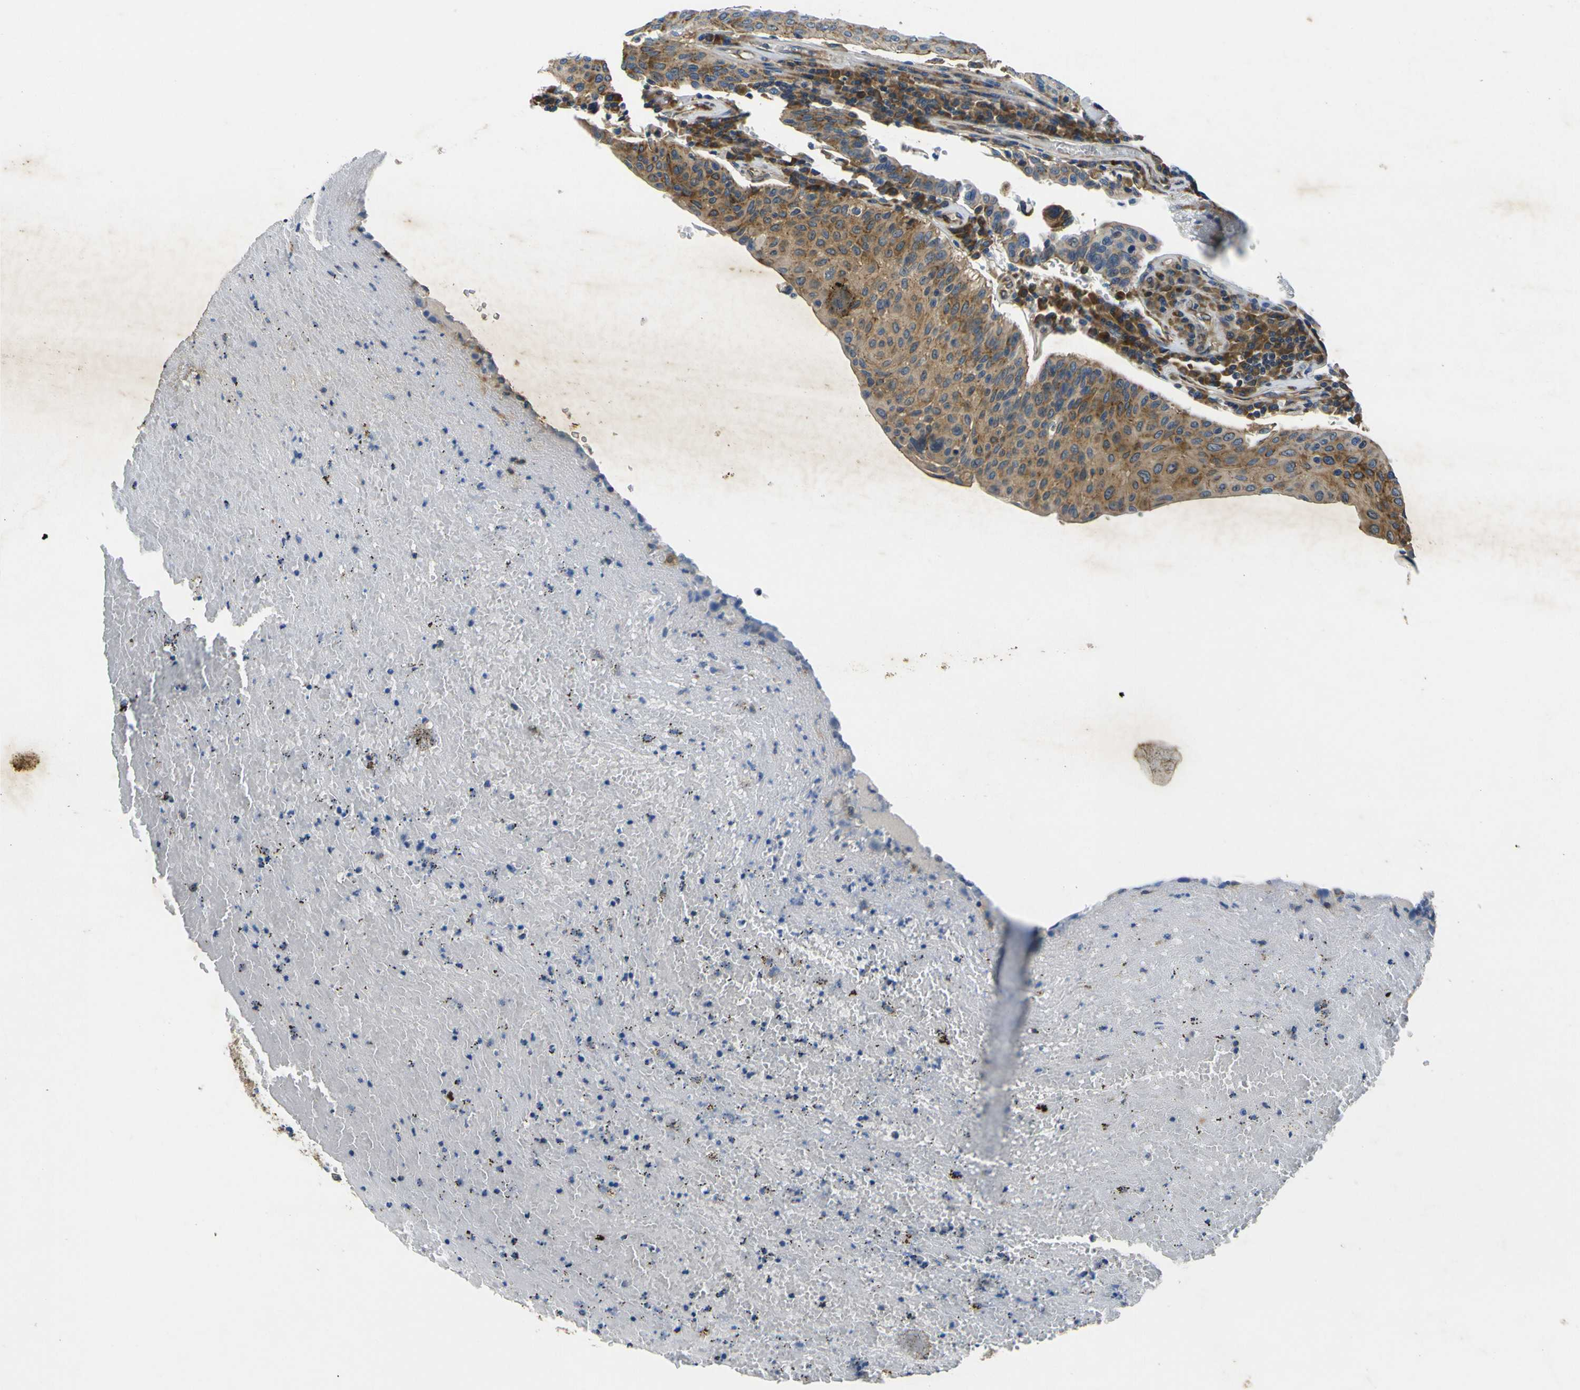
{"staining": {"intensity": "moderate", "quantity": ">75%", "location": "cytoplasmic/membranous"}, "tissue": "urothelial cancer", "cell_type": "Tumor cells", "image_type": "cancer", "snomed": [{"axis": "morphology", "description": "Urothelial carcinoma, High grade"}, {"axis": "topography", "description": "Urinary bladder"}], "caption": "Approximately >75% of tumor cells in urothelial cancer show moderate cytoplasmic/membranous protein staining as visualized by brown immunohistochemical staining.", "gene": "RPSA", "patient": {"sex": "male", "age": 66}}